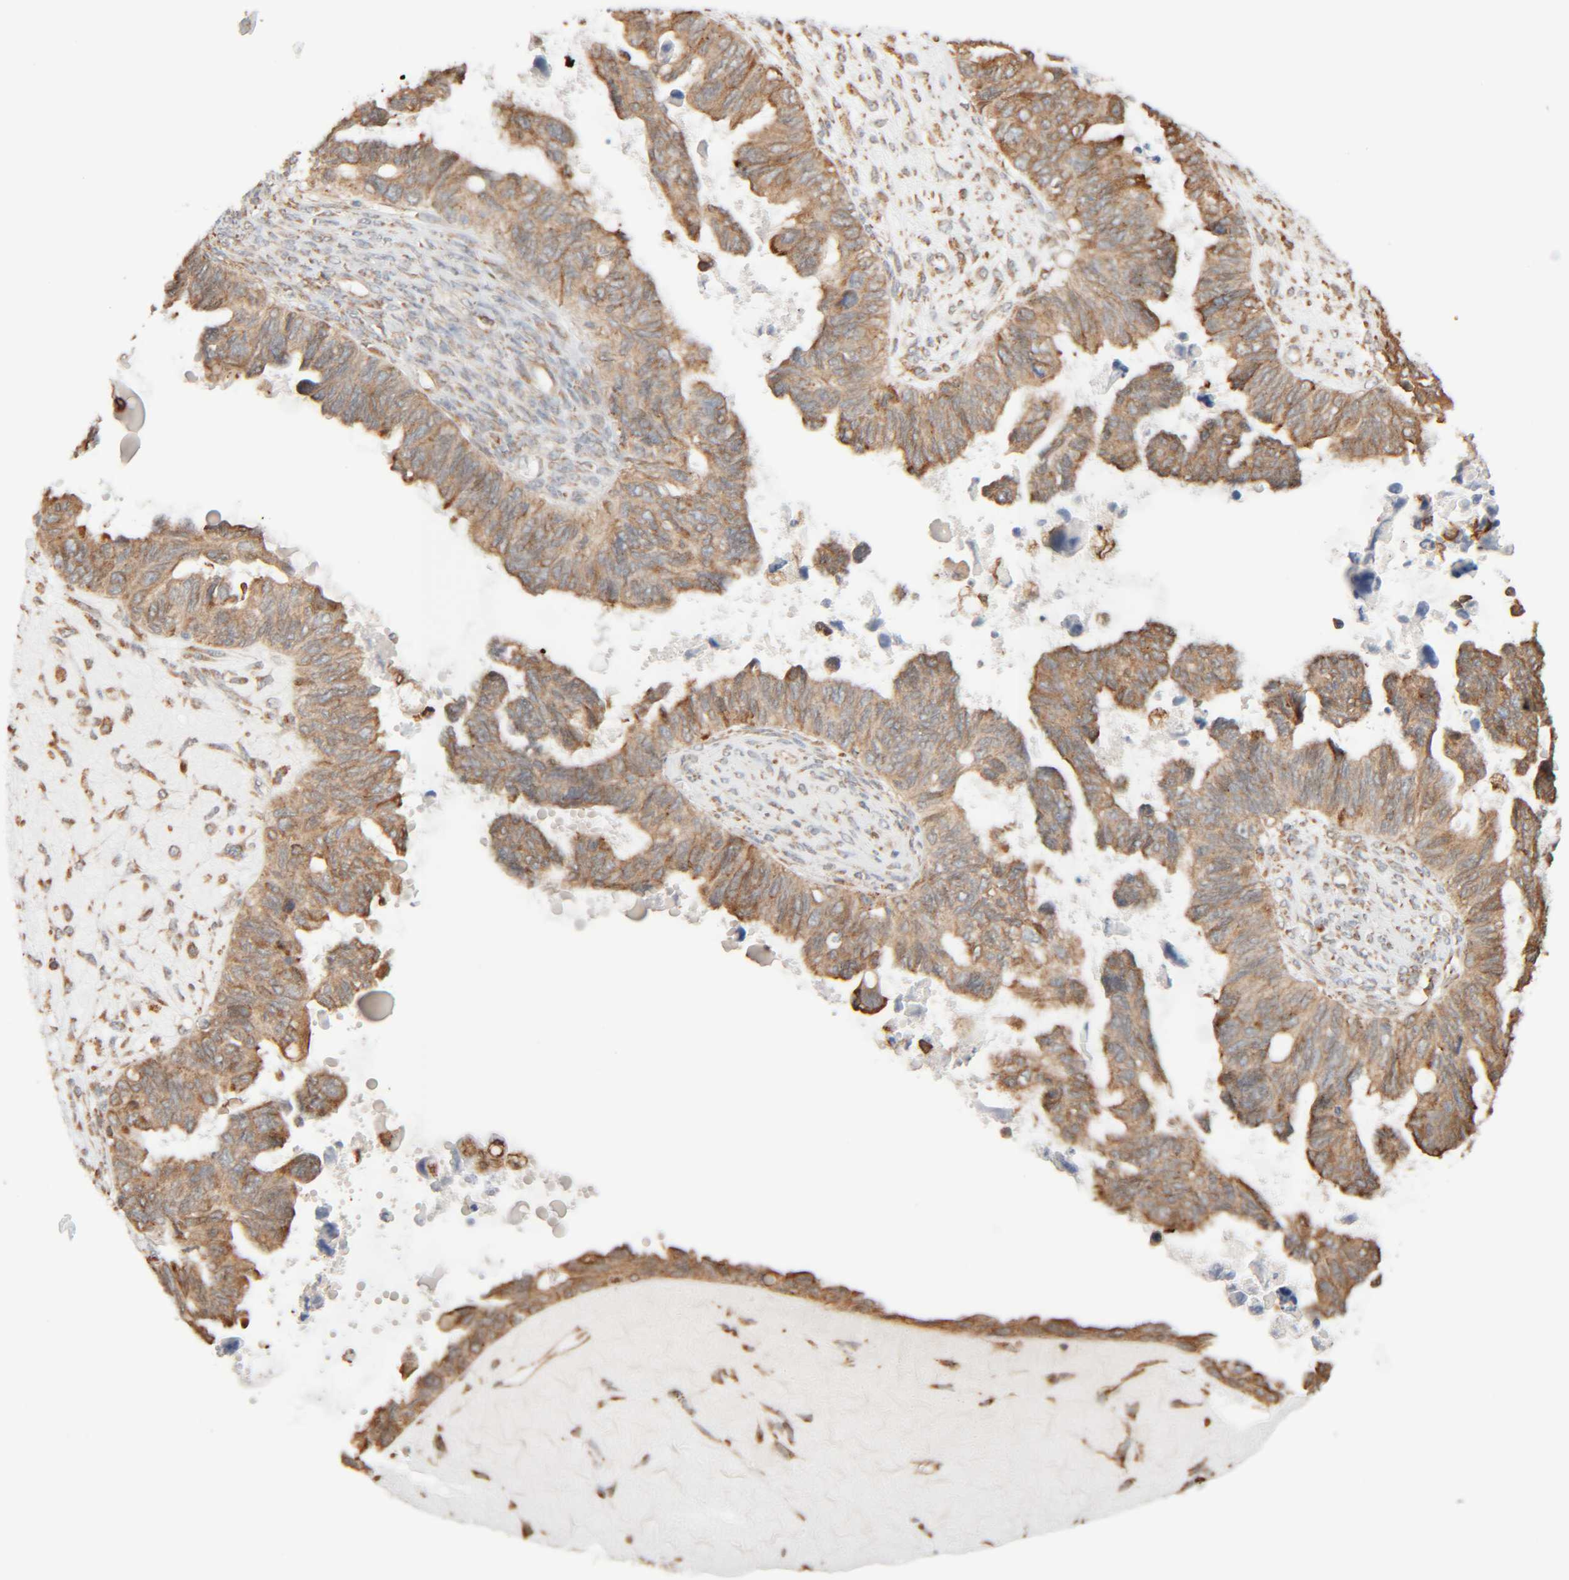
{"staining": {"intensity": "moderate", "quantity": ">75%", "location": "cytoplasmic/membranous"}, "tissue": "ovarian cancer", "cell_type": "Tumor cells", "image_type": "cancer", "snomed": [{"axis": "morphology", "description": "Cystadenocarcinoma, serous, NOS"}, {"axis": "topography", "description": "Ovary"}], "caption": "Tumor cells display moderate cytoplasmic/membranous positivity in about >75% of cells in ovarian serous cystadenocarcinoma.", "gene": "INTS1", "patient": {"sex": "female", "age": 79}}